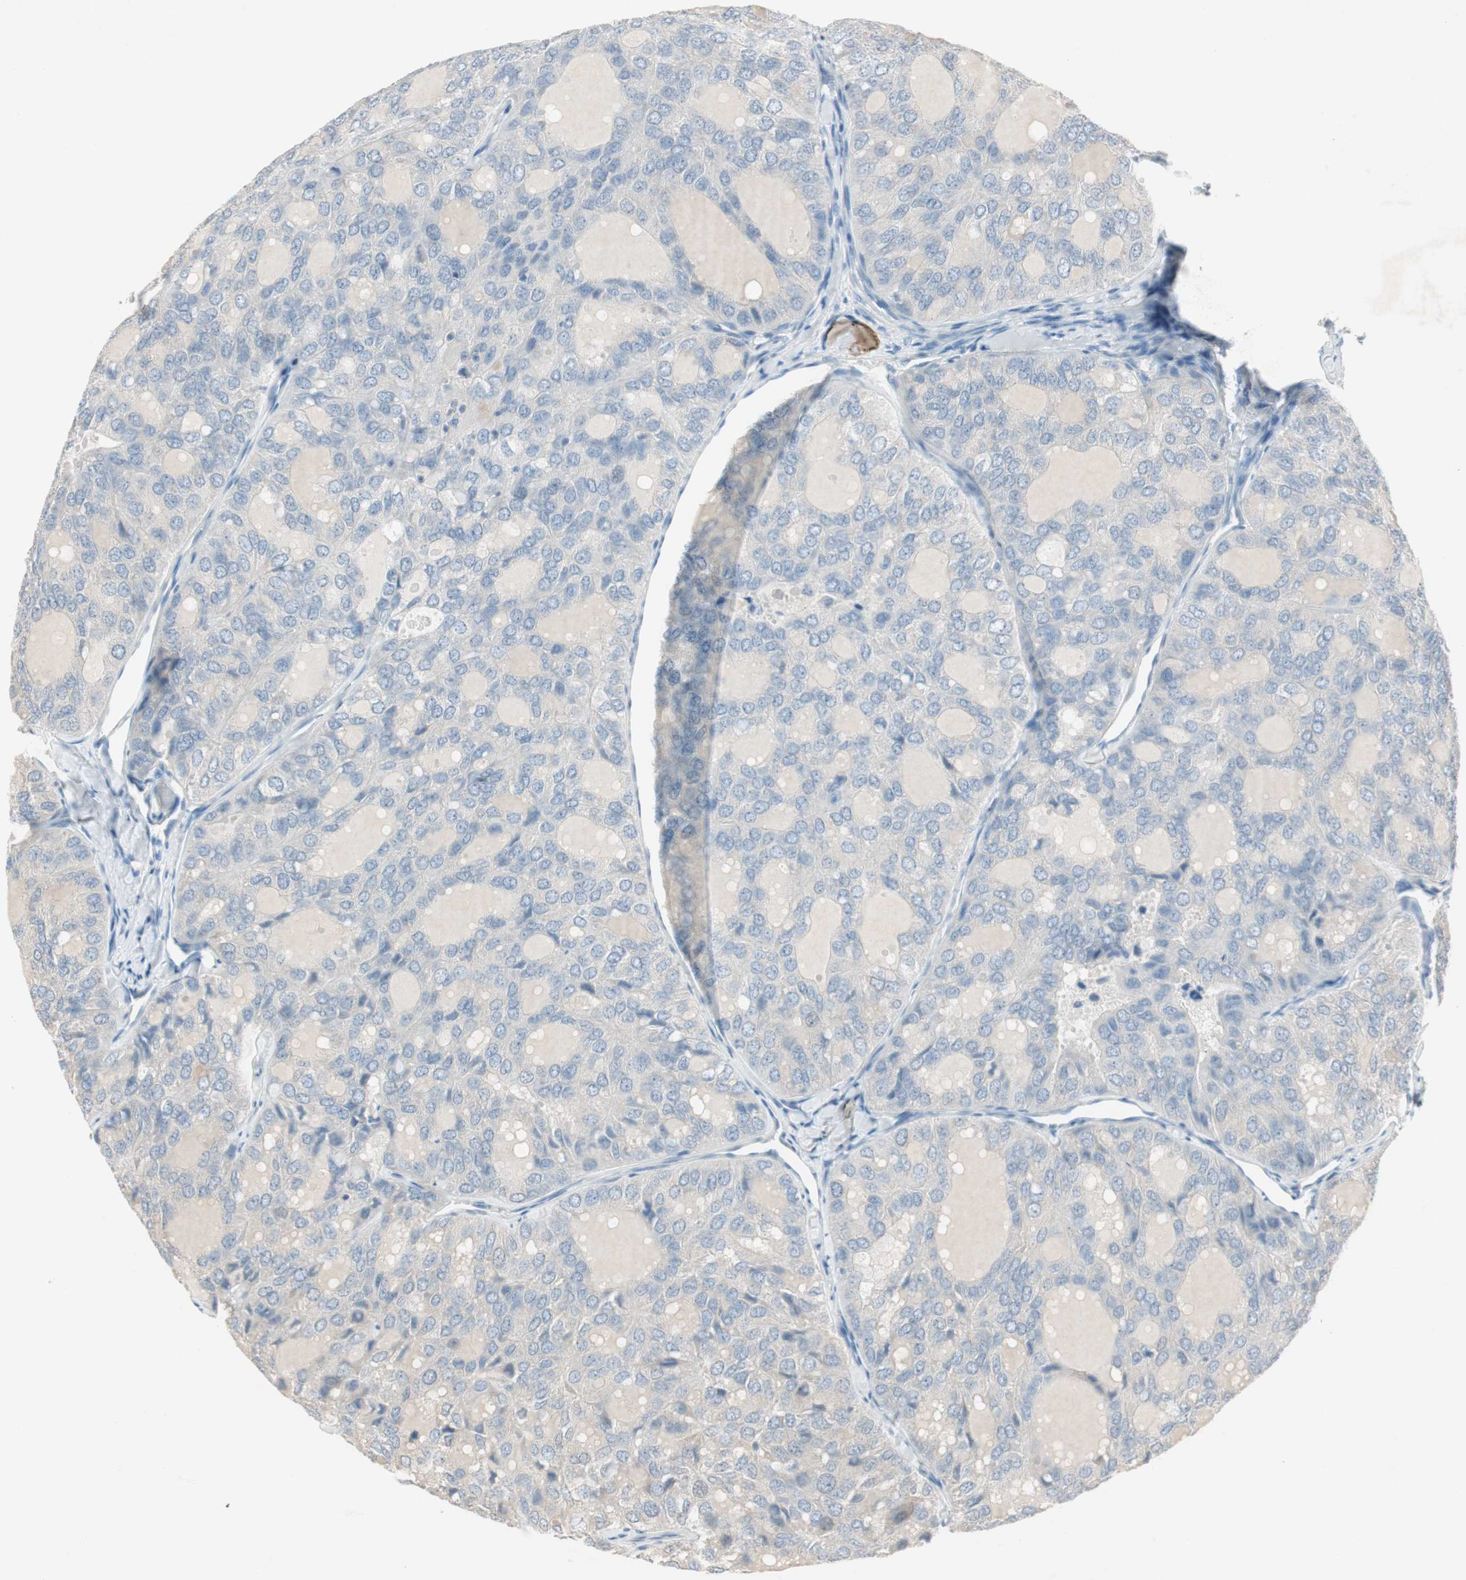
{"staining": {"intensity": "negative", "quantity": "none", "location": "none"}, "tissue": "thyroid cancer", "cell_type": "Tumor cells", "image_type": "cancer", "snomed": [{"axis": "morphology", "description": "Follicular adenoma carcinoma, NOS"}, {"axis": "topography", "description": "Thyroid gland"}], "caption": "Photomicrograph shows no significant protein expression in tumor cells of thyroid follicular adenoma carcinoma.", "gene": "KHK", "patient": {"sex": "male", "age": 75}}